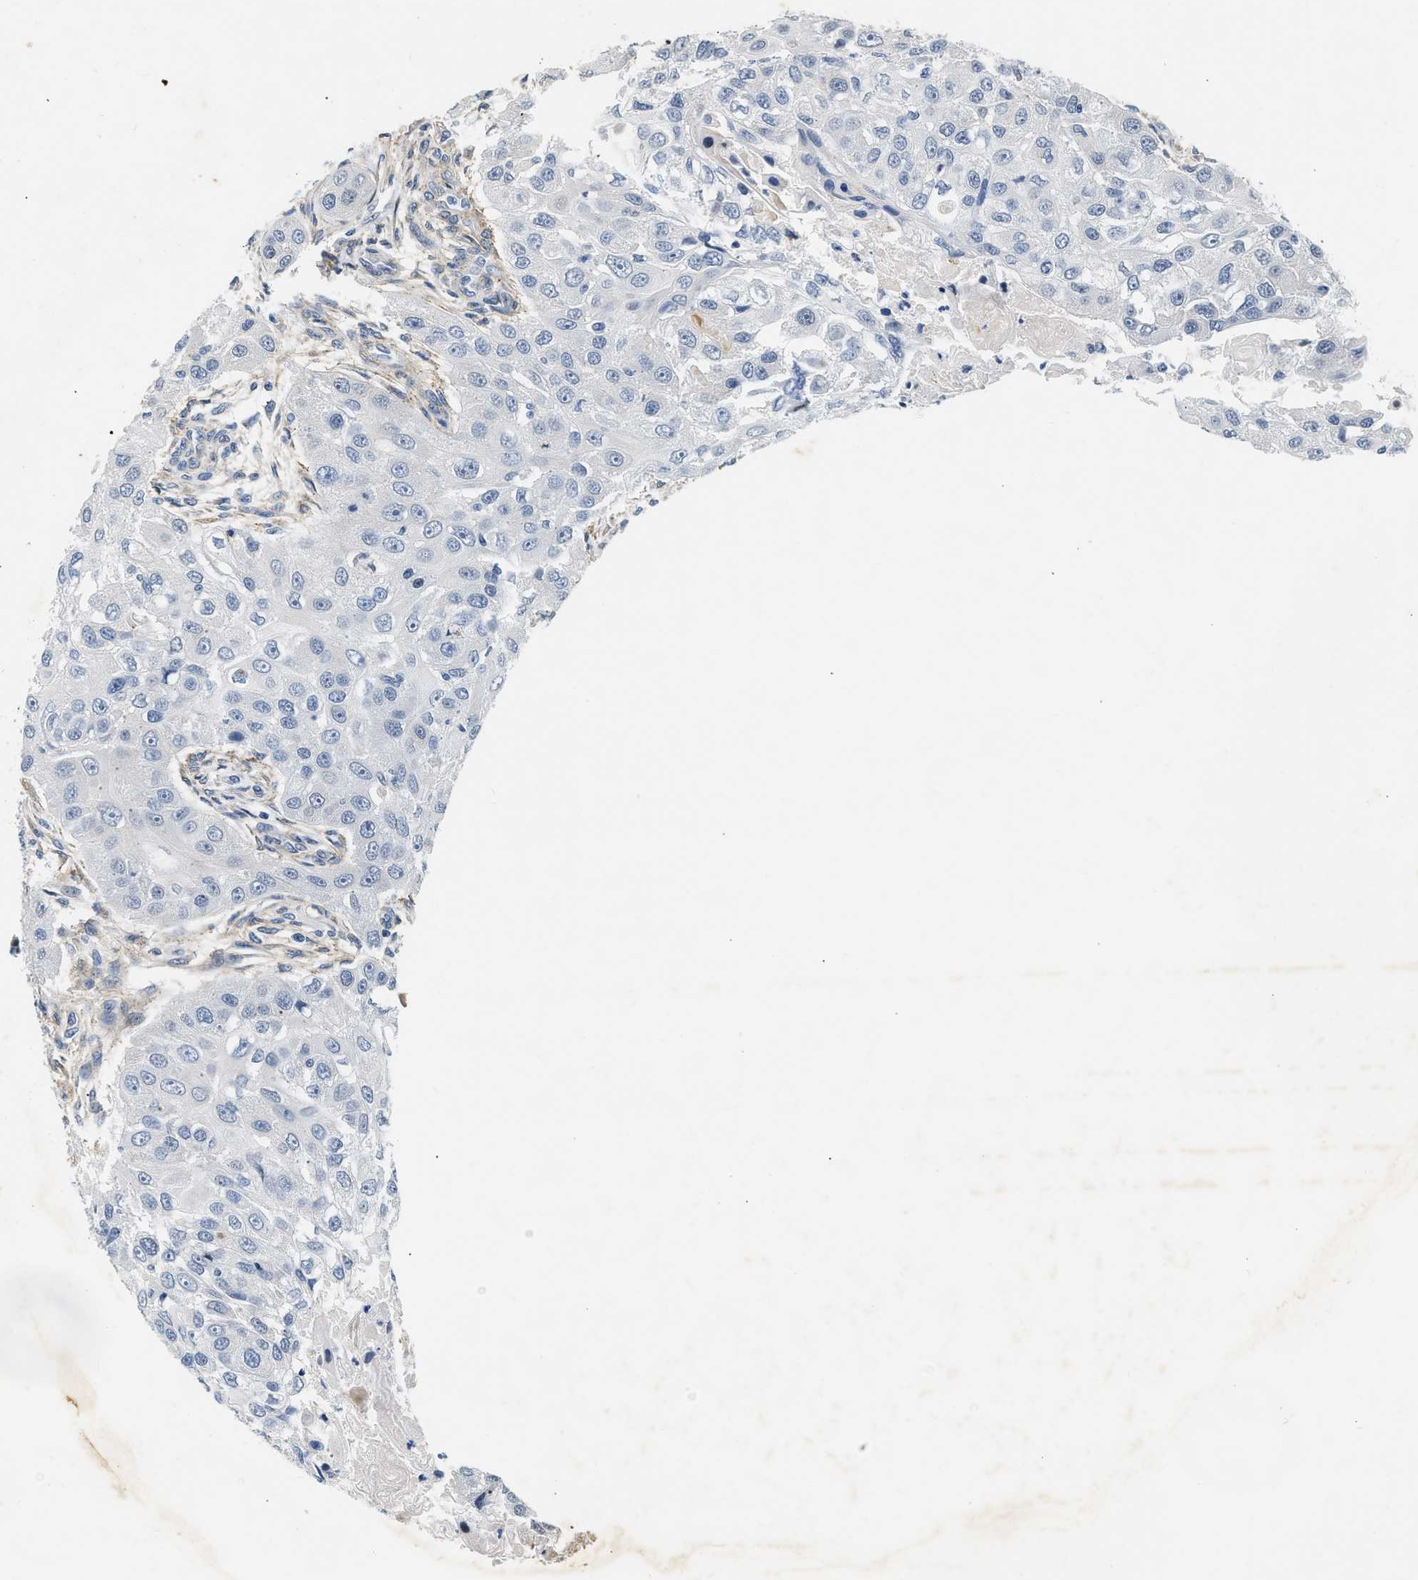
{"staining": {"intensity": "negative", "quantity": "none", "location": "none"}, "tissue": "head and neck cancer", "cell_type": "Tumor cells", "image_type": "cancer", "snomed": [{"axis": "morphology", "description": "Normal tissue, NOS"}, {"axis": "morphology", "description": "Squamous cell carcinoma, NOS"}, {"axis": "topography", "description": "Skeletal muscle"}, {"axis": "topography", "description": "Head-Neck"}], "caption": "A histopathology image of human squamous cell carcinoma (head and neck) is negative for staining in tumor cells. (Stains: DAB (3,3'-diaminobenzidine) immunohistochemistry with hematoxylin counter stain, Microscopy: brightfield microscopy at high magnification).", "gene": "PDGFRA", "patient": {"sex": "male", "age": 51}}